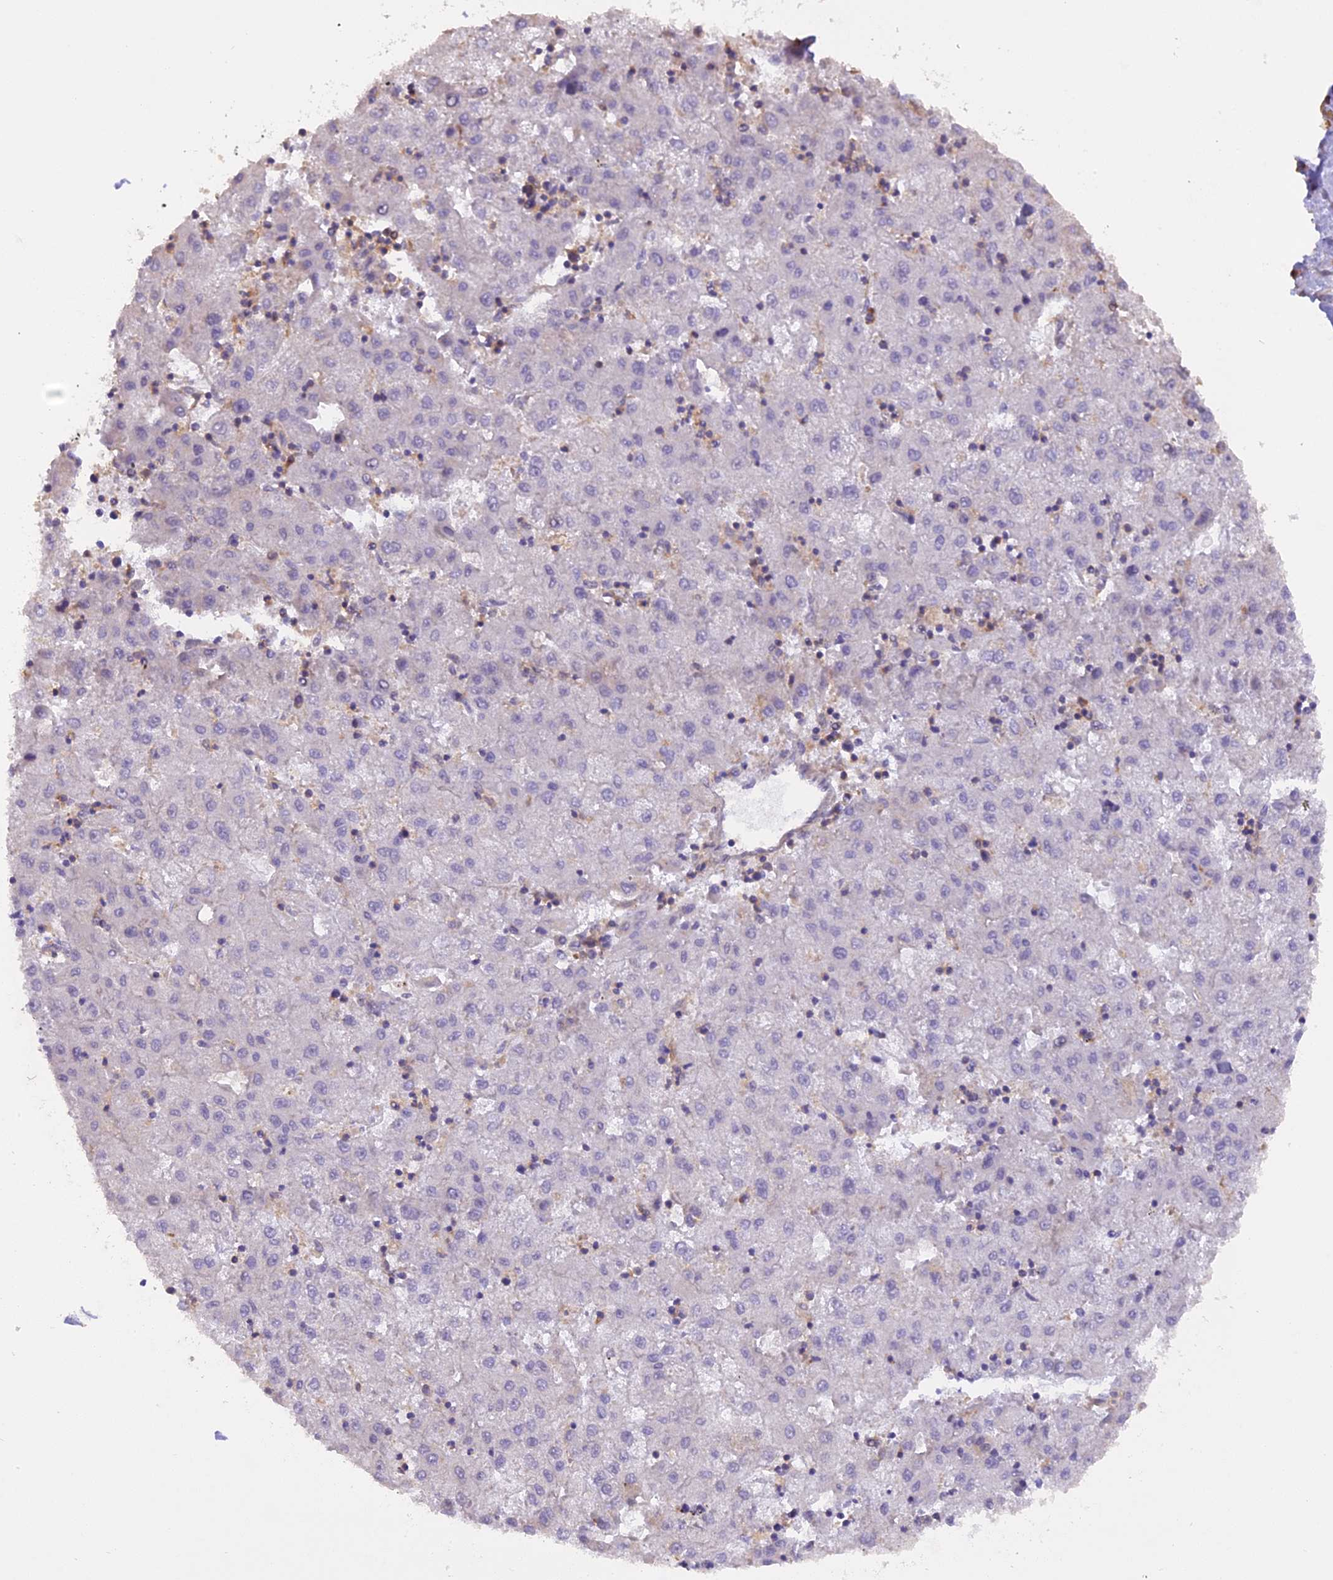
{"staining": {"intensity": "negative", "quantity": "none", "location": "none"}, "tissue": "liver cancer", "cell_type": "Tumor cells", "image_type": "cancer", "snomed": [{"axis": "morphology", "description": "Carcinoma, Hepatocellular, NOS"}, {"axis": "topography", "description": "Liver"}], "caption": "Tumor cells are negative for protein expression in human liver cancer.", "gene": "STOML1", "patient": {"sex": "male", "age": 72}}